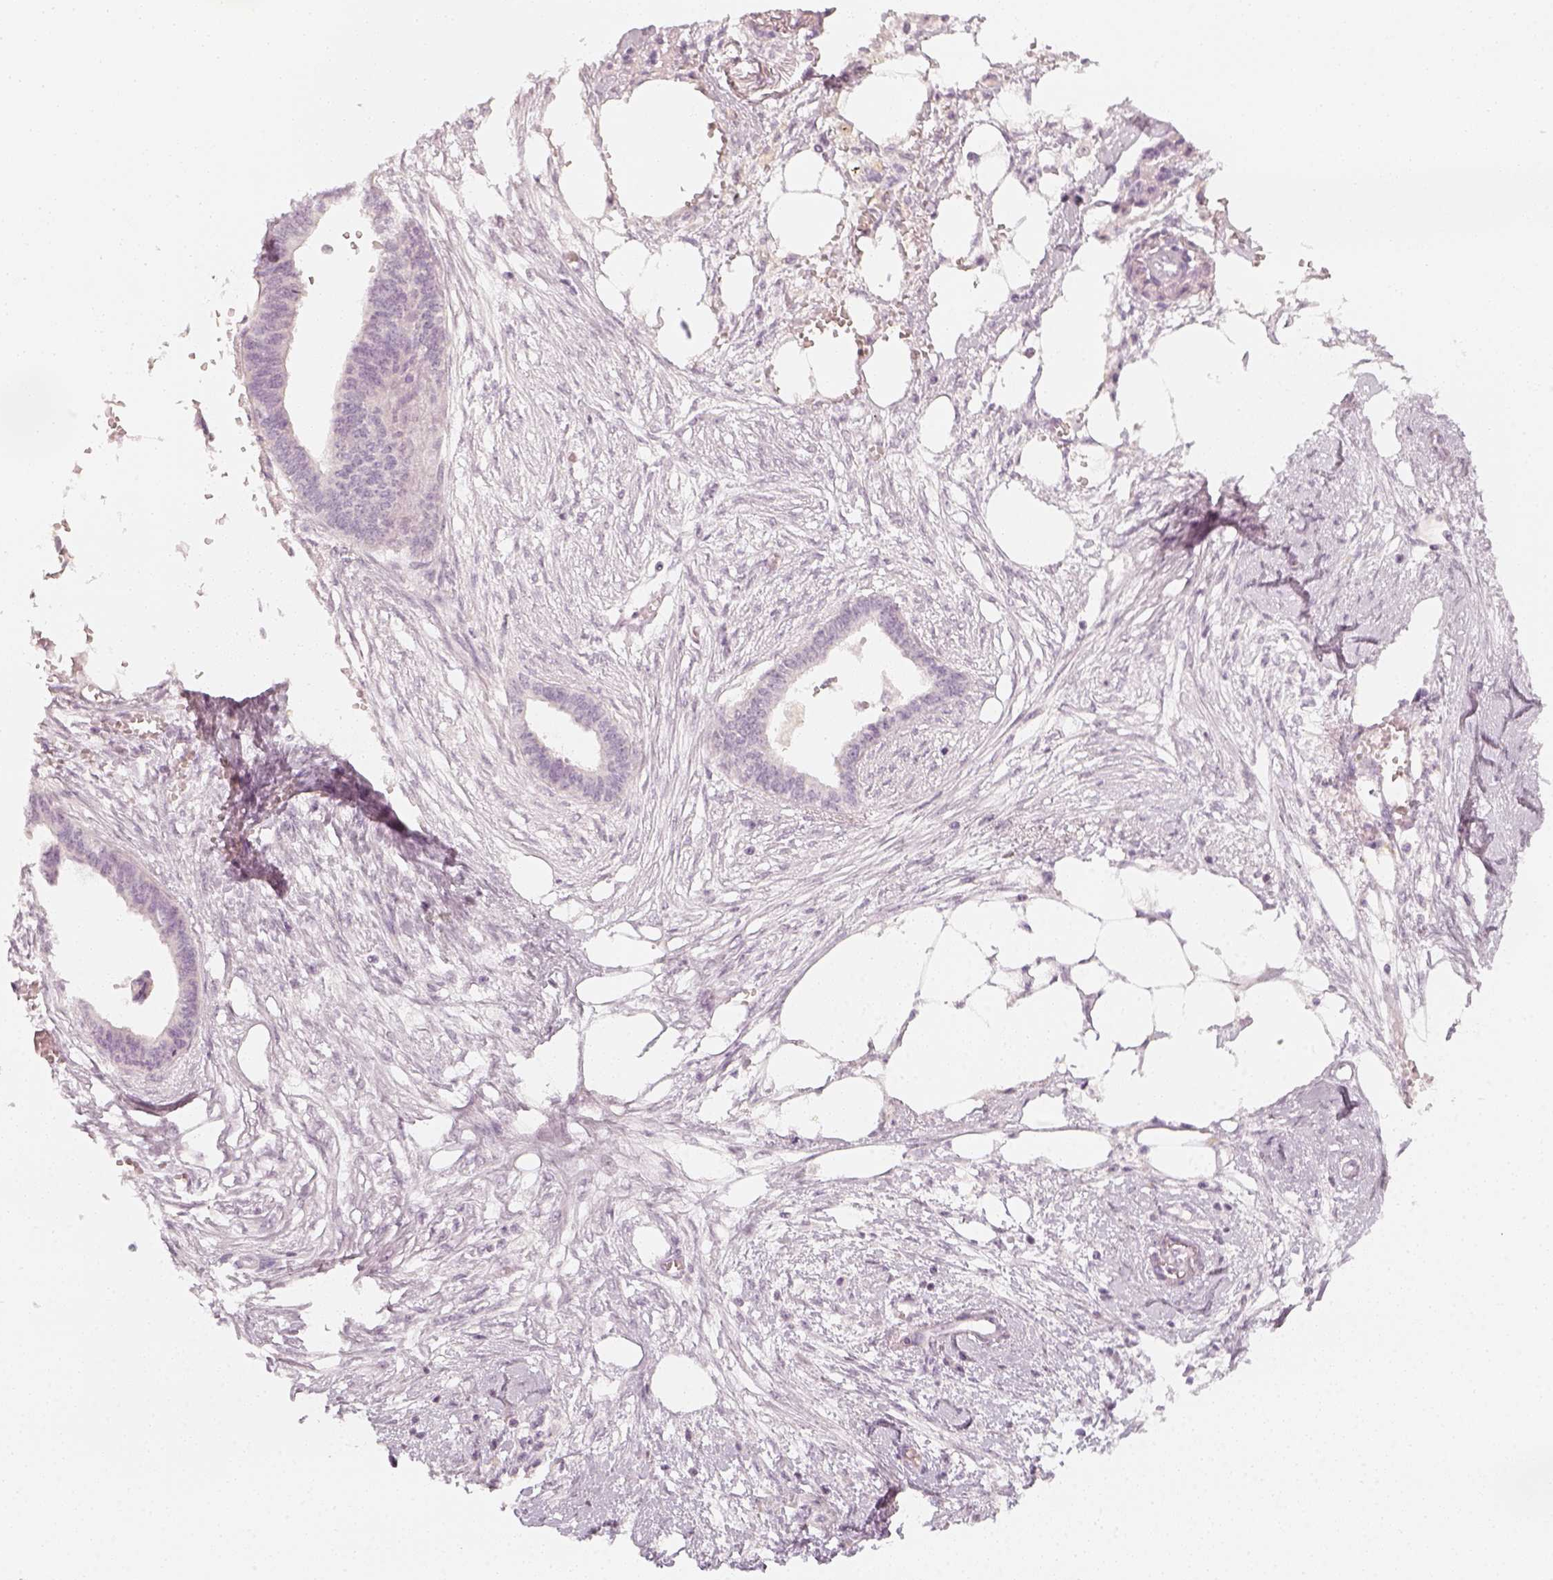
{"staining": {"intensity": "negative", "quantity": "none", "location": "none"}, "tissue": "endometrial cancer", "cell_type": "Tumor cells", "image_type": "cancer", "snomed": [{"axis": "morphology", "description": "Adenocarcinoma, NOS"}, {"axis": "morphology", "description": "Adenocarcinoma, metastatic, NOS"}, {"axis": "topography", "description": "Adipose tissue"}, {"axis": "topography", "description": "Endometrium"}], "caption": "Human endometrial adenocarcinoma stained for a protein using IHC displays no staining in tumor cells.", "gene": "KRTAP2-1", "patient": {"sex": "female", "age": 67}}